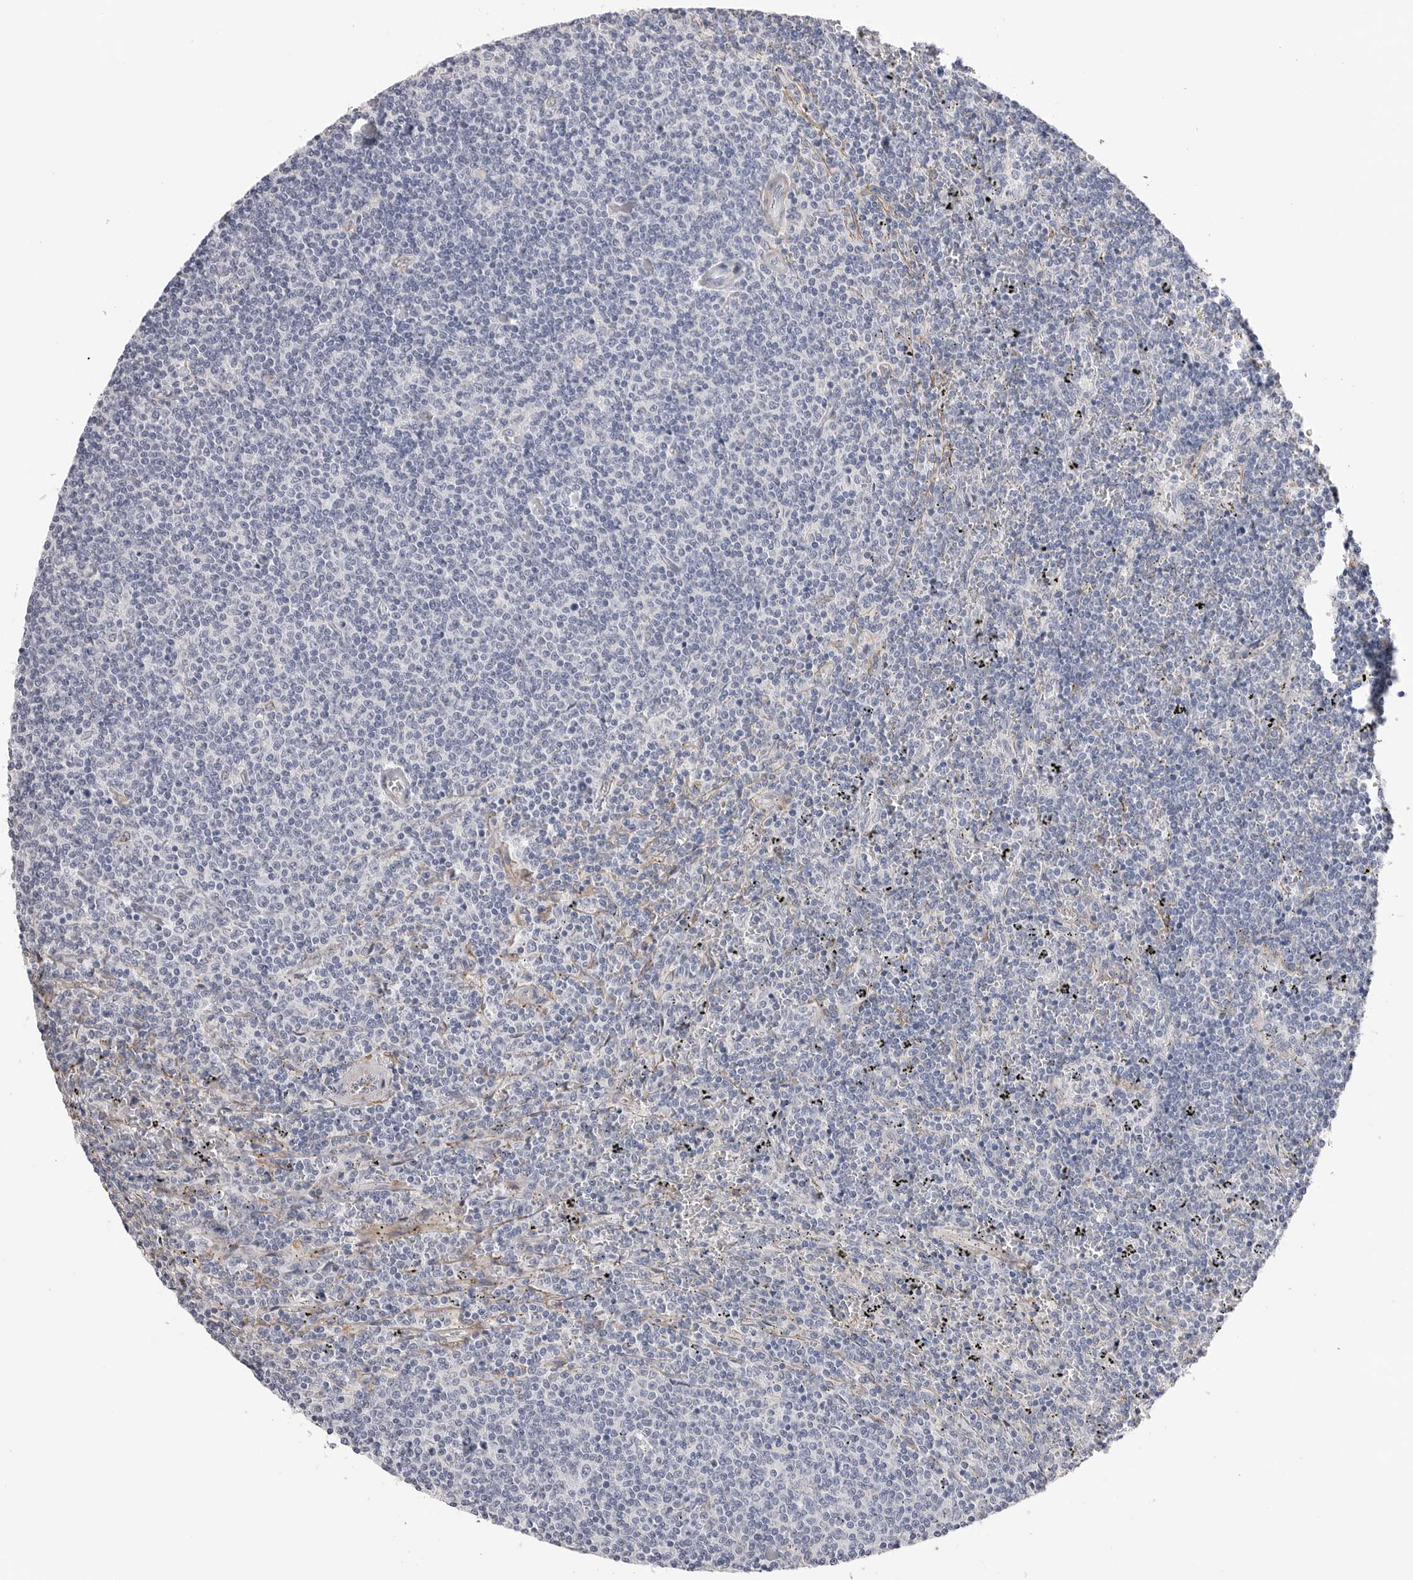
{"staining": {"intensity": "negative", "quantity": "none", "location": "none"}, "tissue": "lymphoma", "cell_type": "Tumor cells", "image_type": "cancer", "snomed": [{"axis": "morphology", "description": "Malignant lymphoma, non-Hodgkin's type, Low grade"}, {"axis": "topography", "description": "Spleen"}], "caption": "DAB (3,3'-diaminobenzidine) immunohistochemical staining of lymphoma shows no significant expression in tumor cells. (DAB IHC, high magnification).", "gene": "AKAP12", "patient": {"sex": "female", "age": 50}}